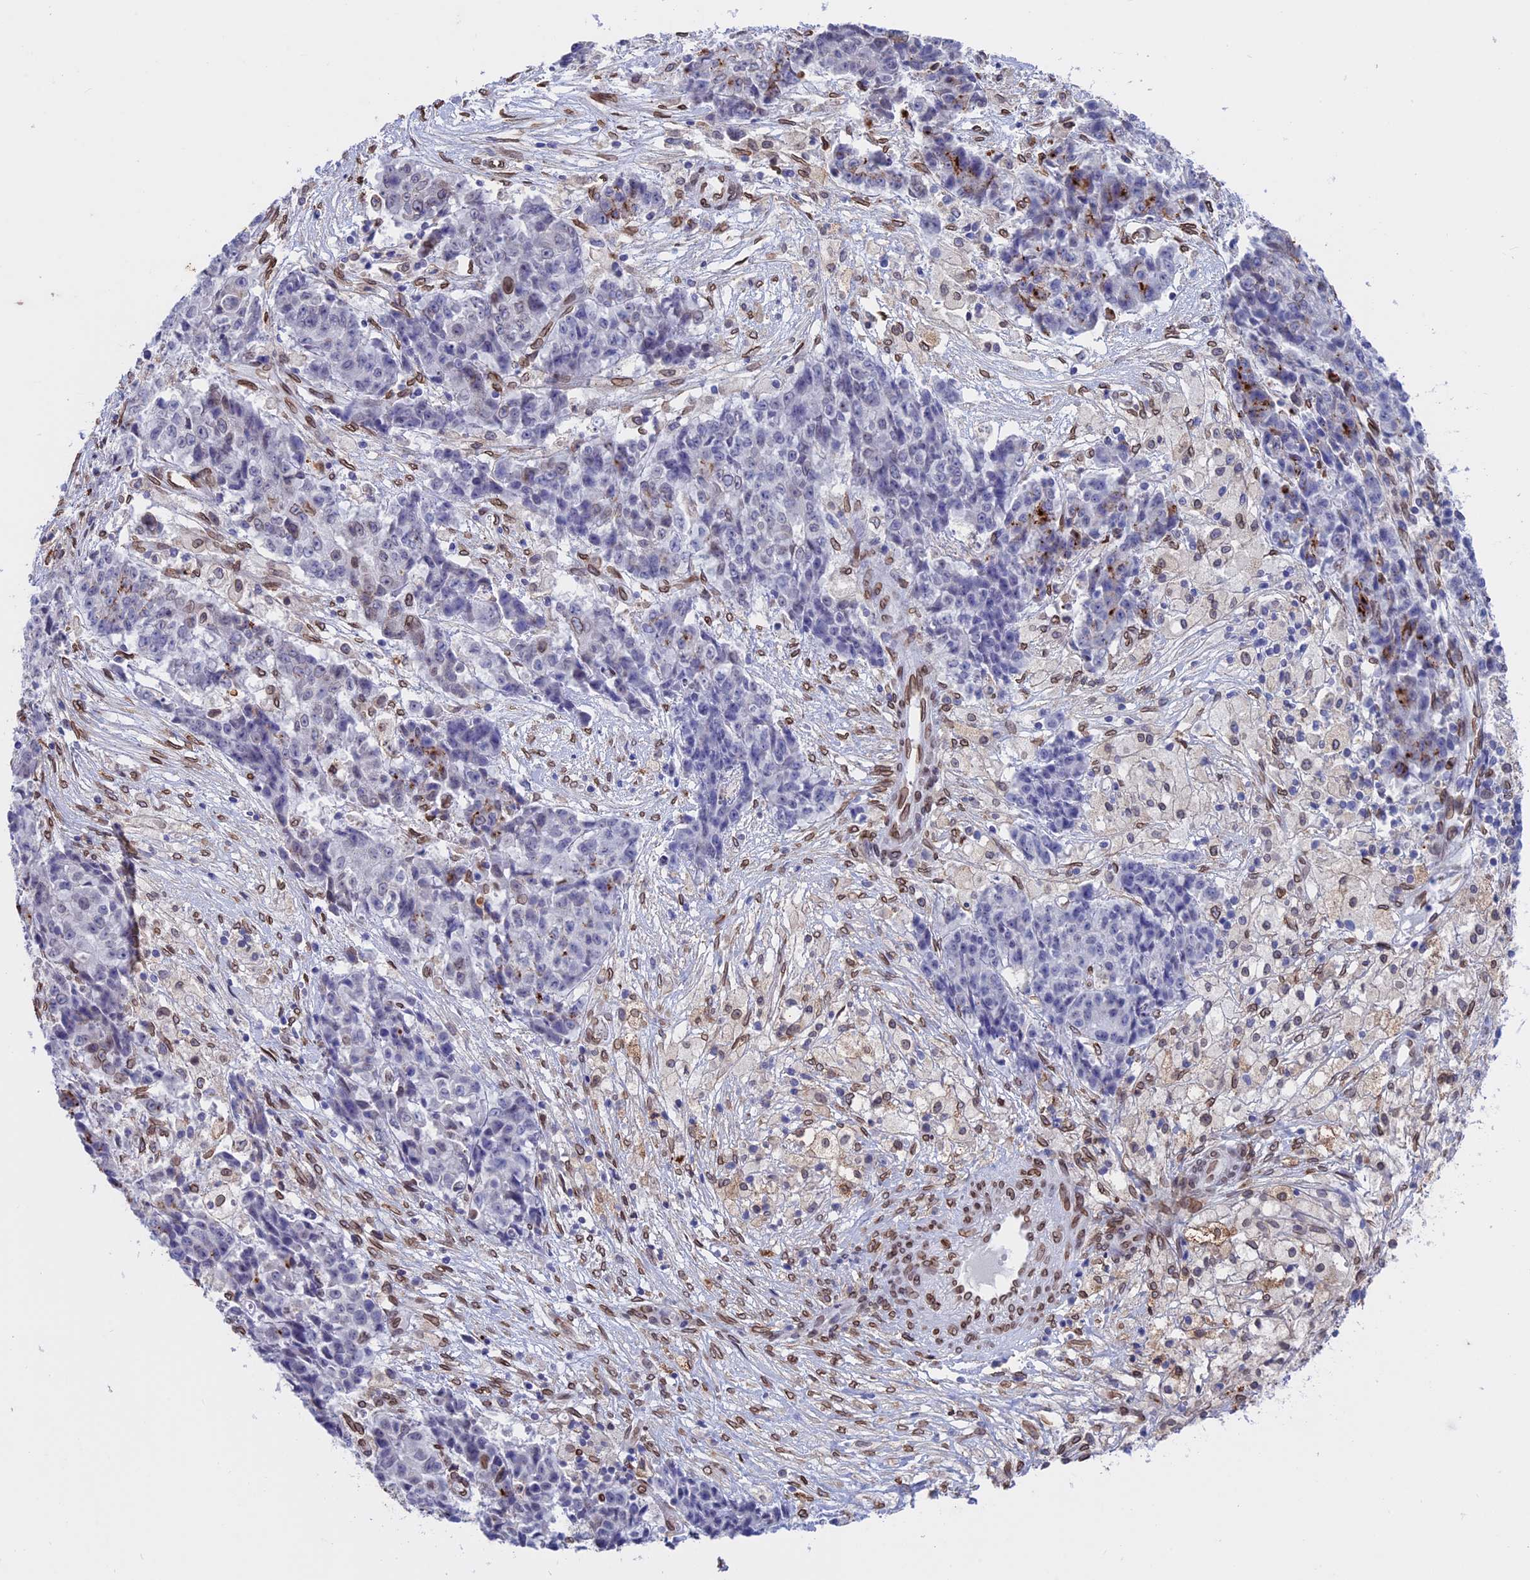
{"staining": {"intensity": "weak", "quantity": "<25%", "location": "cytoplasmic/membranous,nuclear"}, "tissue": "ovarian cancer", "cell_type": "Tumor cells", "image_type": "cancer", "snomed": [{"axis": "morphology", "description": "Carcinoma, endometroid"}, {"axis": "topography", "description": "Ovary"}], "caption": "Tumor cells are negative for protein expression in human endometroid carcinoma (ovarian).", "gene": "TMPRSS7", "patient": {"sex": "female", "age": 42}}